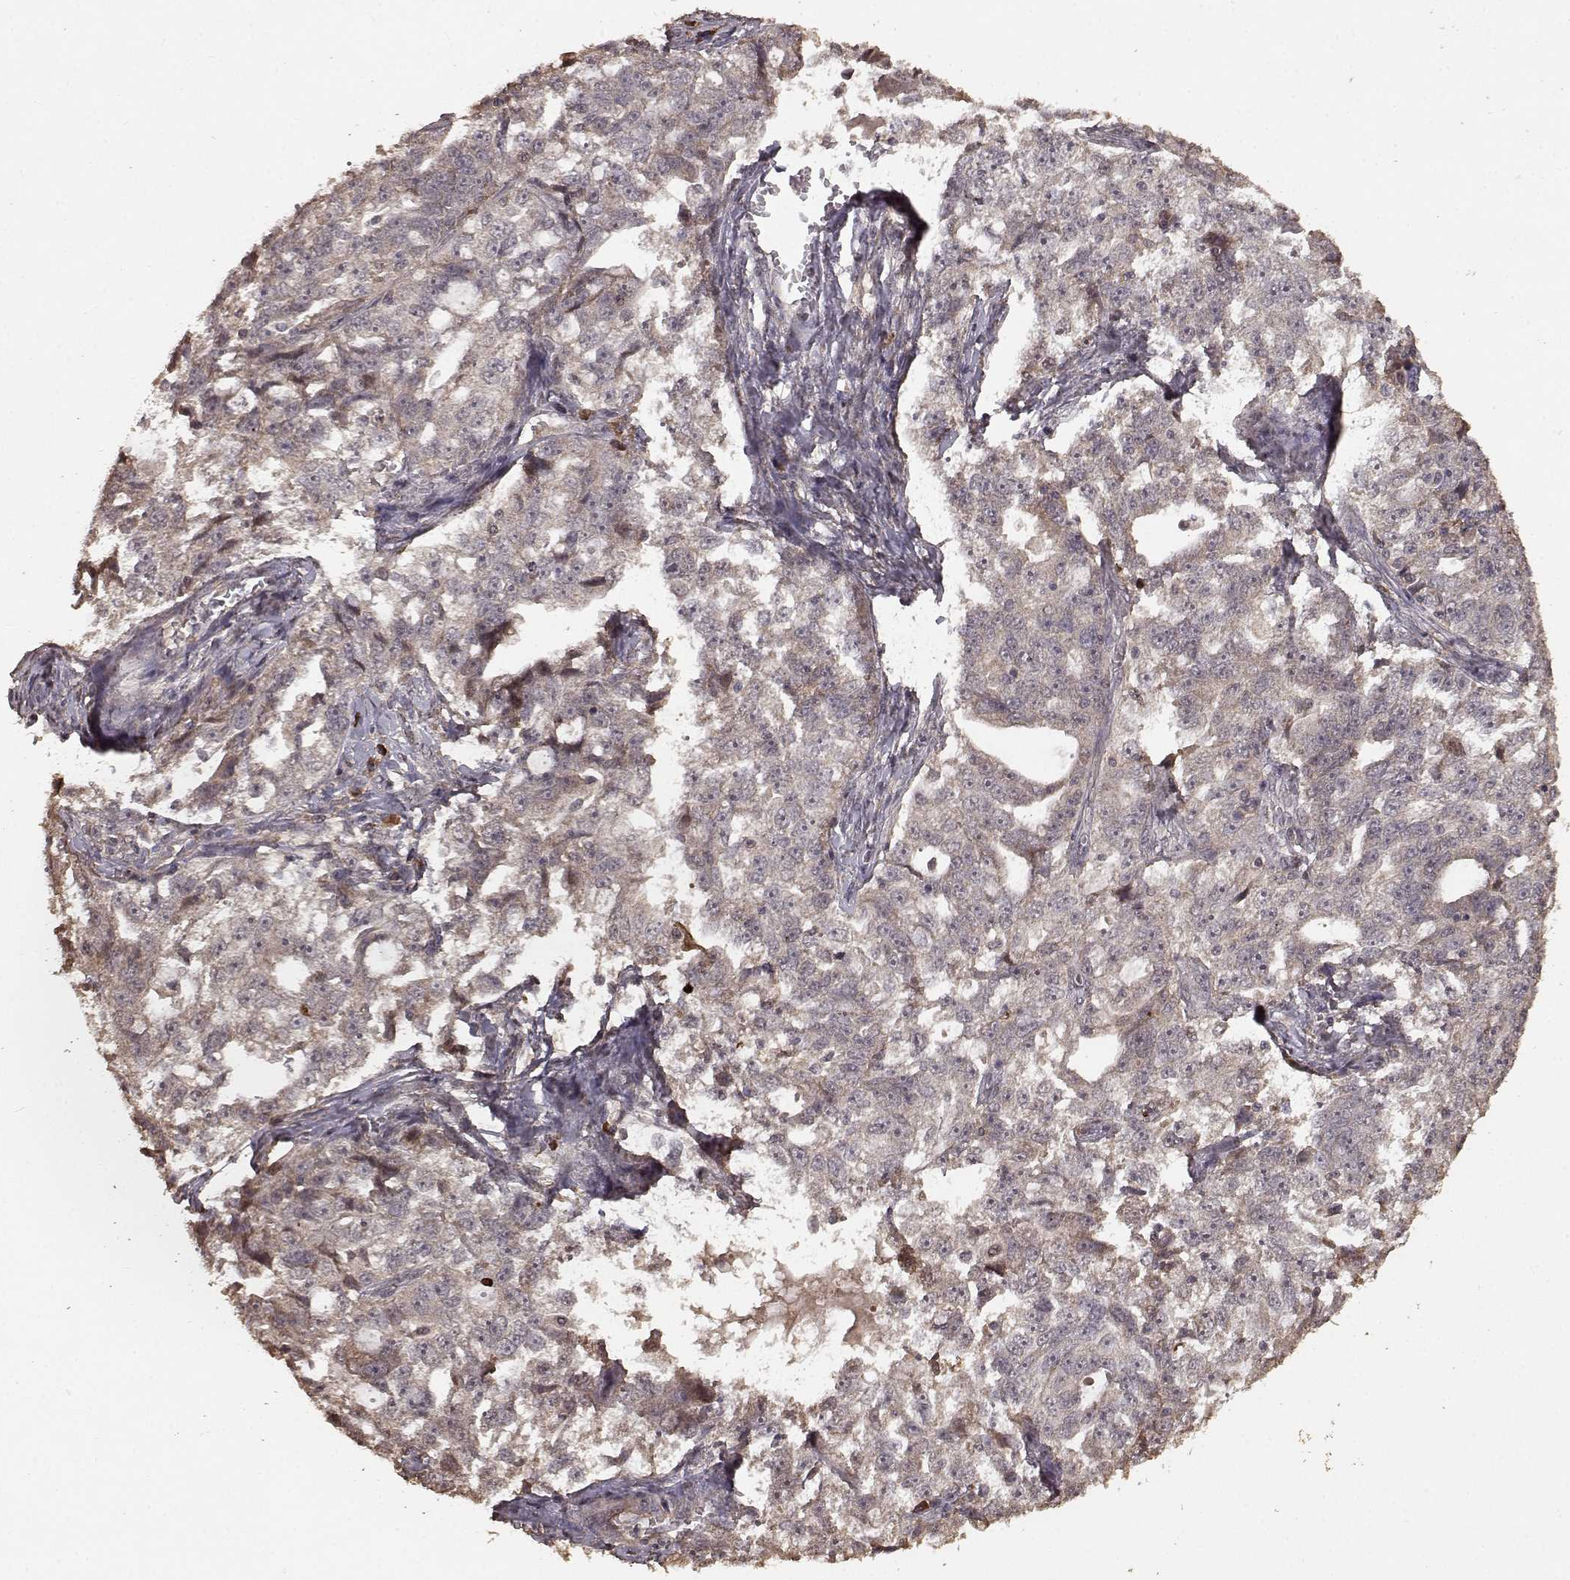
{"staining": {"intensity": "weak", "quantity": ">75%", "location": "cytoplasmic/membranous"}, "tissue": "ovarian cancer", "cell_type": "Tumor cells", "image_type": "cancer", "snomed": [{"axis": "morphology", "description": "Cystadenocarcinoma, serous, NOS"}, {"axis": "topography", "description": "Ovary"}], "caption": "Human serous cystadenocarcinoma (ovarian) stained with a protein marker exhibits weak staining in tumor cells.", "gene": "USP15", "patient": {"sex": "female", "age": 51}}